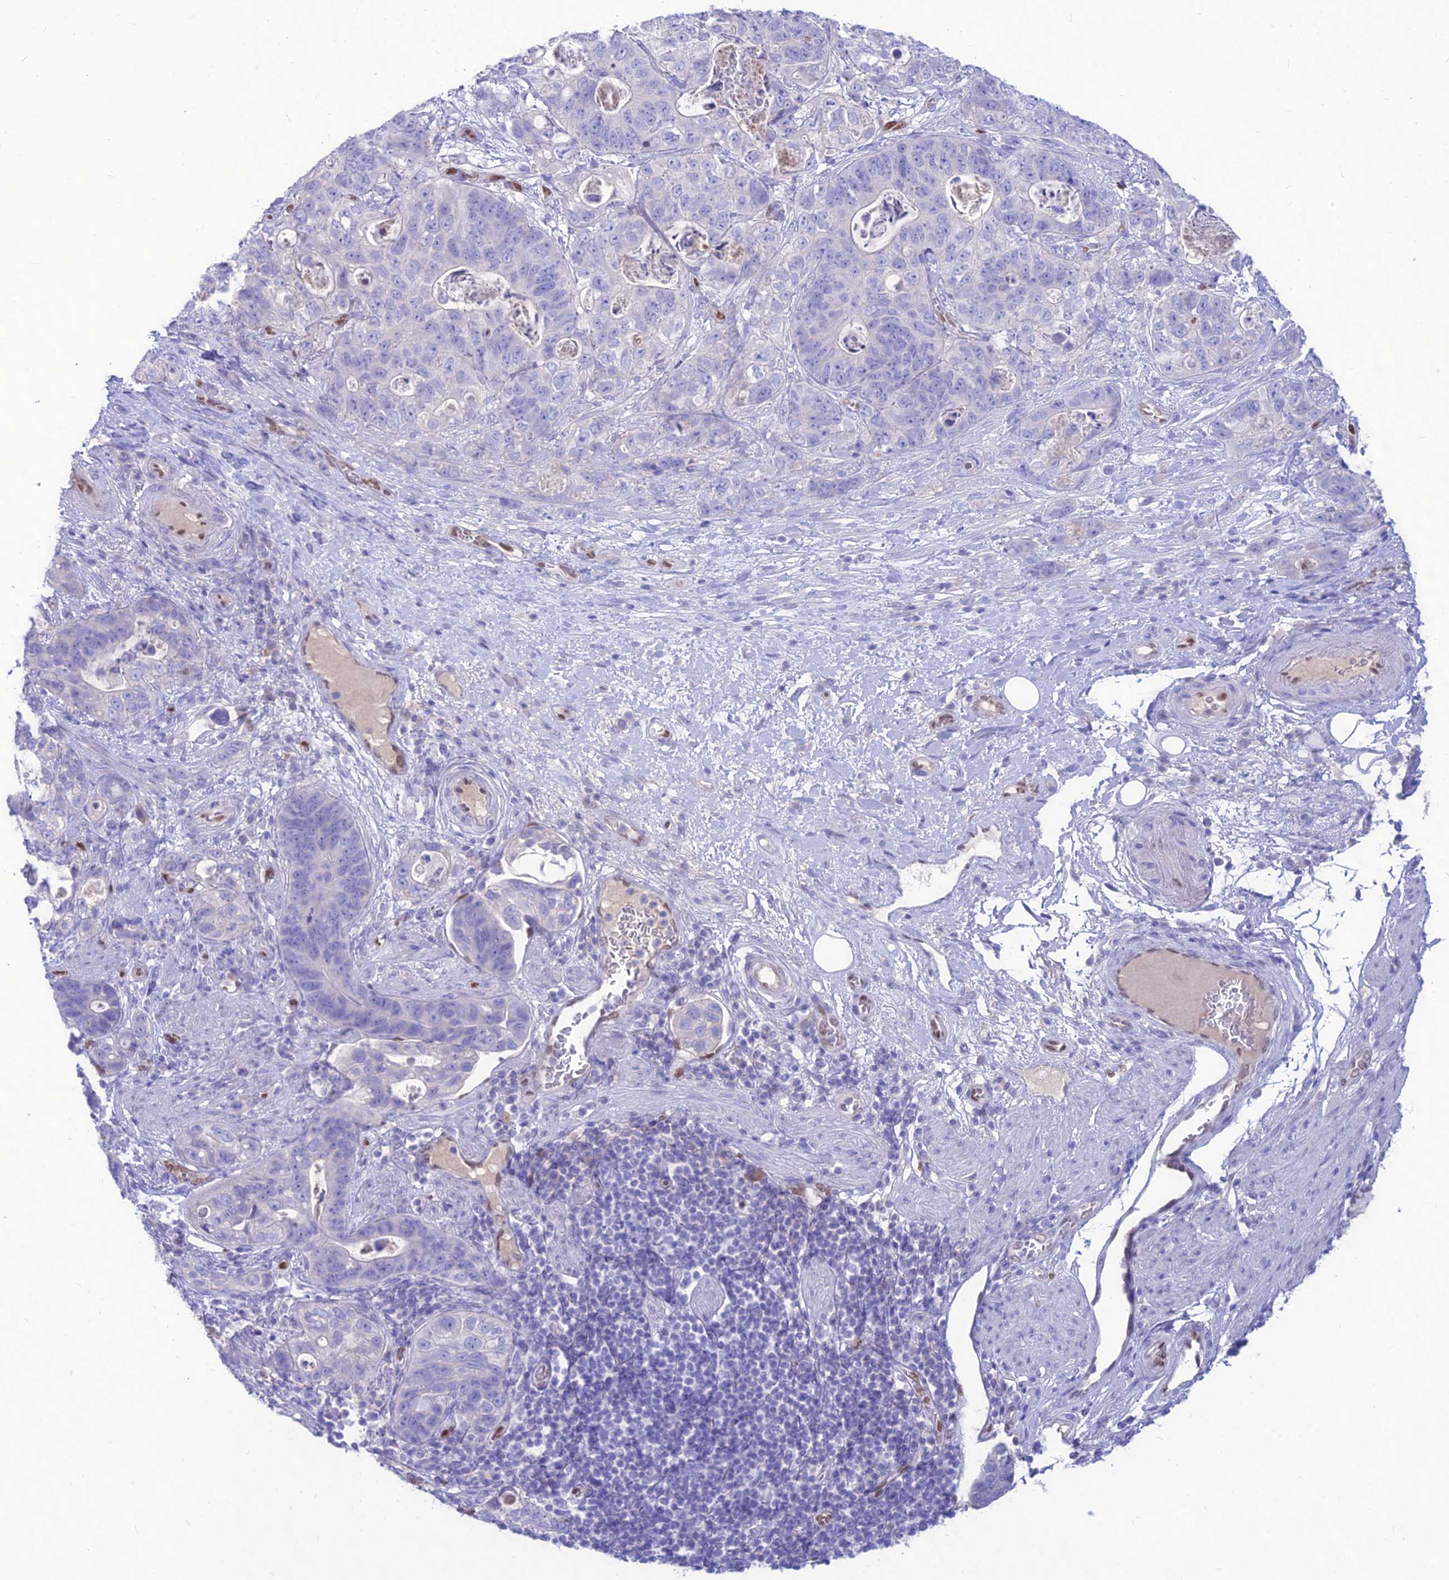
{"staining": {"intensity": "negative", "quantity": "none", "location": "none"}, "tissue": "stomach cancer", "cell_type": "Tumor cells", "image_type": "cancer", "snomed": [{"axis": "morphology", "description": "Normal tissue, NOS"}, {"axis": "morphology", "description": "Adenocarcinoma, NOS"}, {"axis": "topography", "description": "Stomach"}], "caption": "High magnification brightfield microscopy of stomach cancer stained with DAB (3,3'-diaminobenzidine) (brown) and counterstained with hematoxylin (blue): tumor cells show no significant expression.", "gene": "NOVA2", "patient": {"sex": "female", "age": 89}}